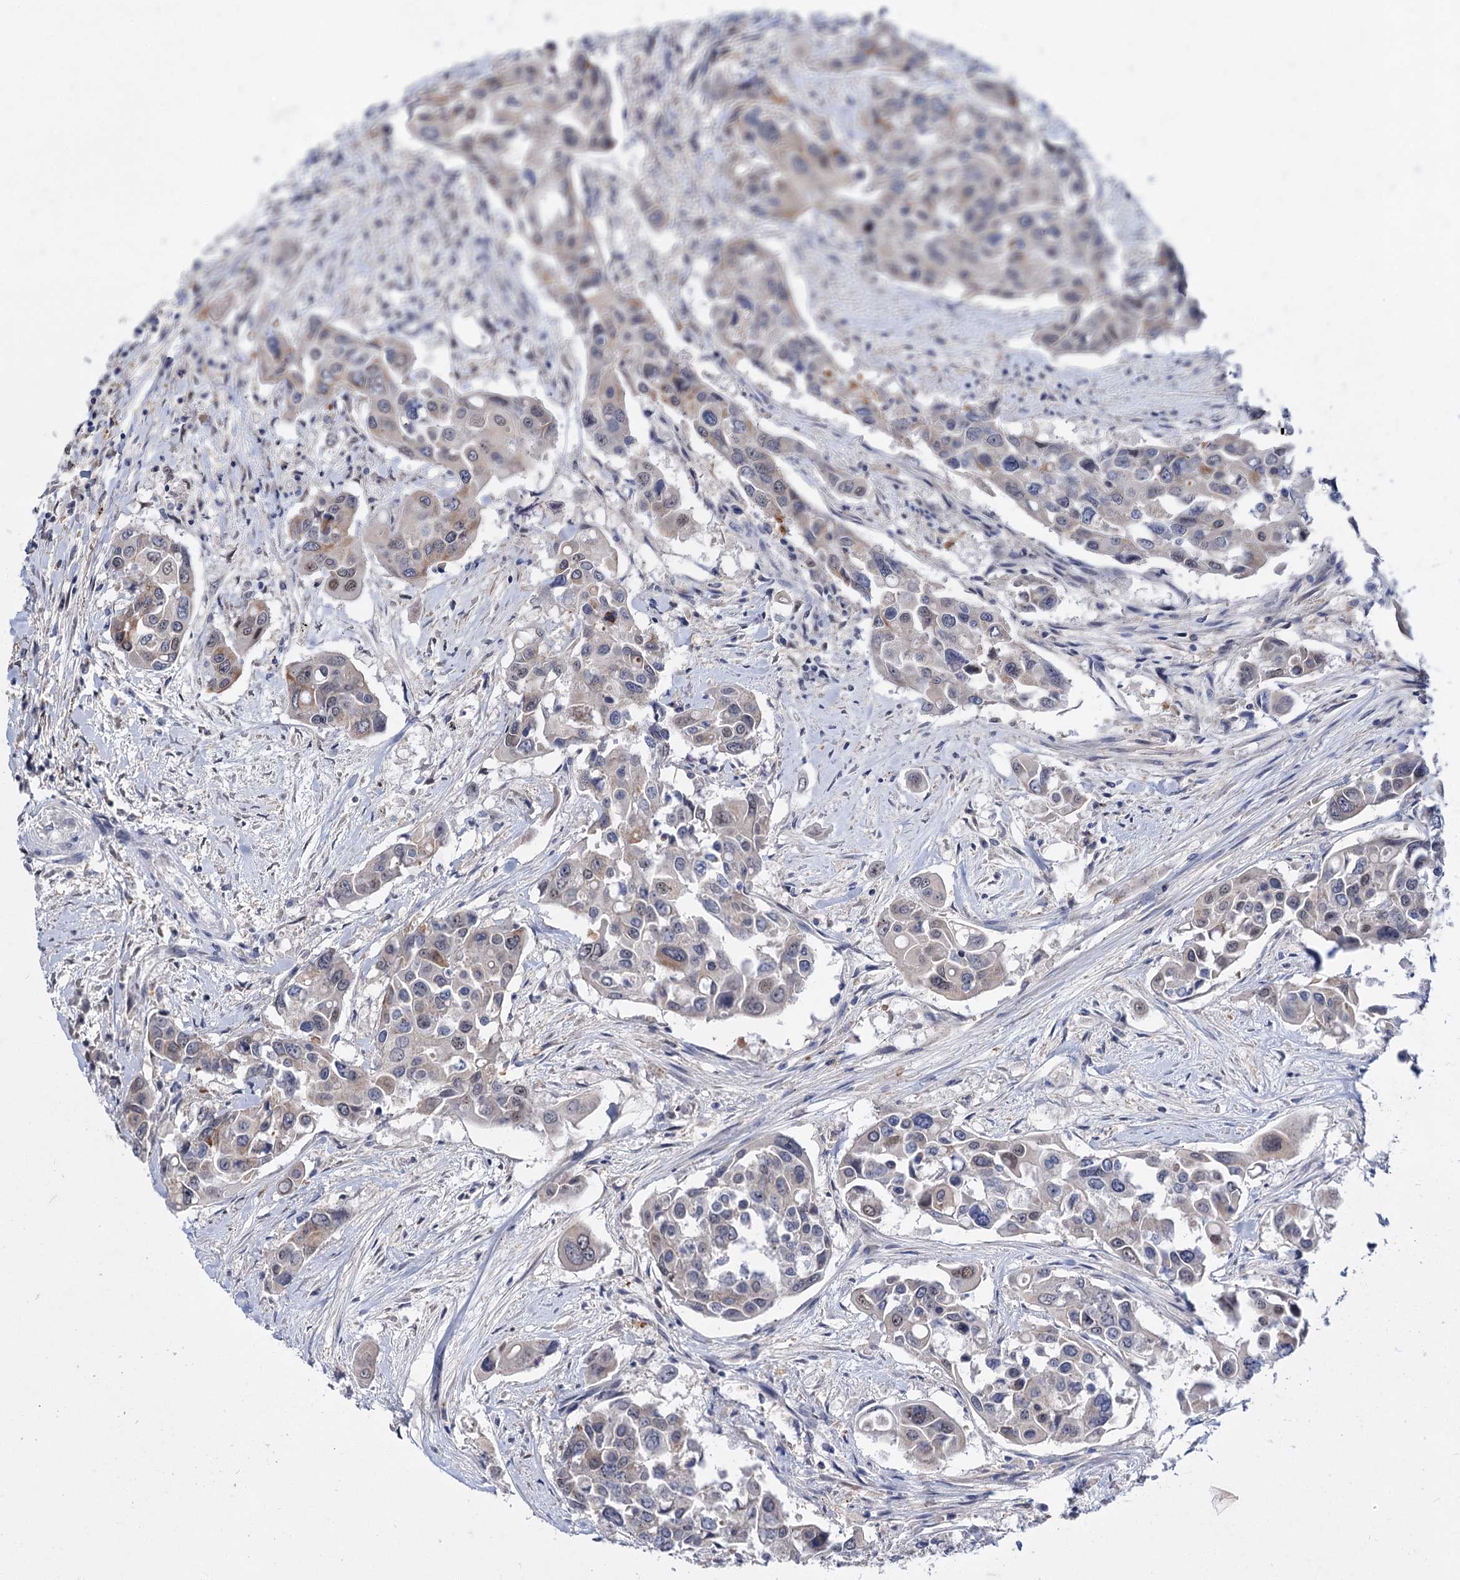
{"staining": {"intensity": "moderate", "quantity": "<25%", "location": "cytoplasmic/membranous"}, "tissue": "colorectal cancer", "cell_type": "Tumor cells", "image_type": "cancer", "snomed": [{"axis": "morphology", "description": "Adenocarcinoma, NOS"}, {"axis": "topography", "description": "Colon"}], "caption": "DAB (3,3'-diaminobenzidine) immunohistochemical staining of colorectal adenocarcinoma shows moderate cytoplasmic/membranous protein staining in approximately <25% of tumor cells. The protein is stained brown, and the nuclei are stained in blue (DAB (3,3'-diaminobenzidine) IHC with brightfield microscopy, high magnification).", "gene": "MID1IP1", "patient": {"sex": "male", "age": 77}}